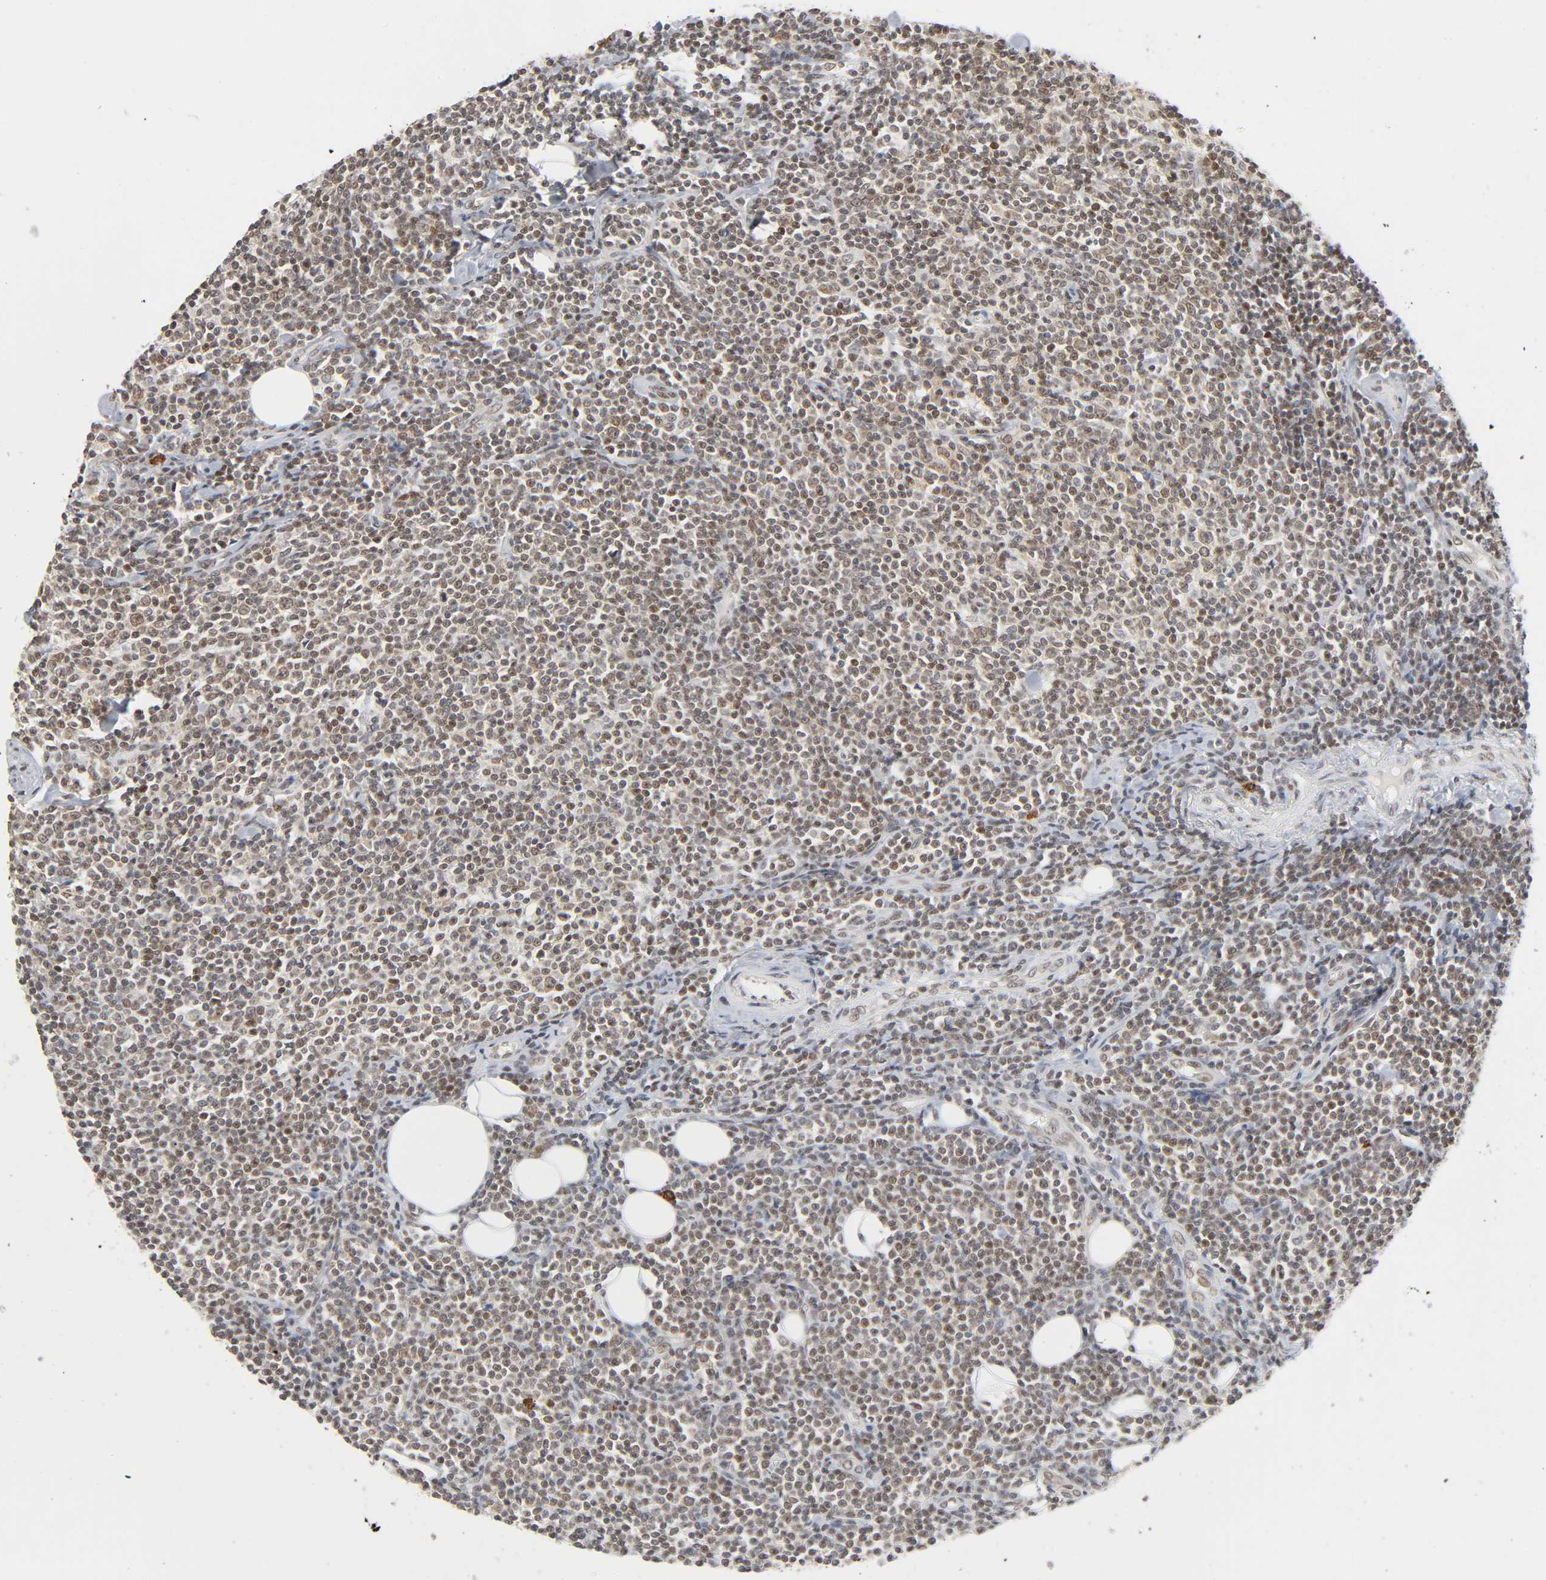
{"staining": {"intensity": "moderate", "quantity": ">75%", "location": "nuclear"}, "tissue": "lymphoma", "cell_type": "Tumor cells", "image_type": "cancer", "snomed": [{"axis": "morphology", "description": "Malignant lymphoma, non-Hodgkin's type, Low grade"}, {"axis": "topography", "description": "Soft tissue"}], "caption": "This micrograph demonstrates lymphoma stained with immunohistochemistry (IHC) to label a protein in brown. The nuclear of tumor cells show moderate positivity for the protein. Nuclei are counter-stained blue.", "gene": "SUMO1", "patient": {"sex": "male", "age": 92}}